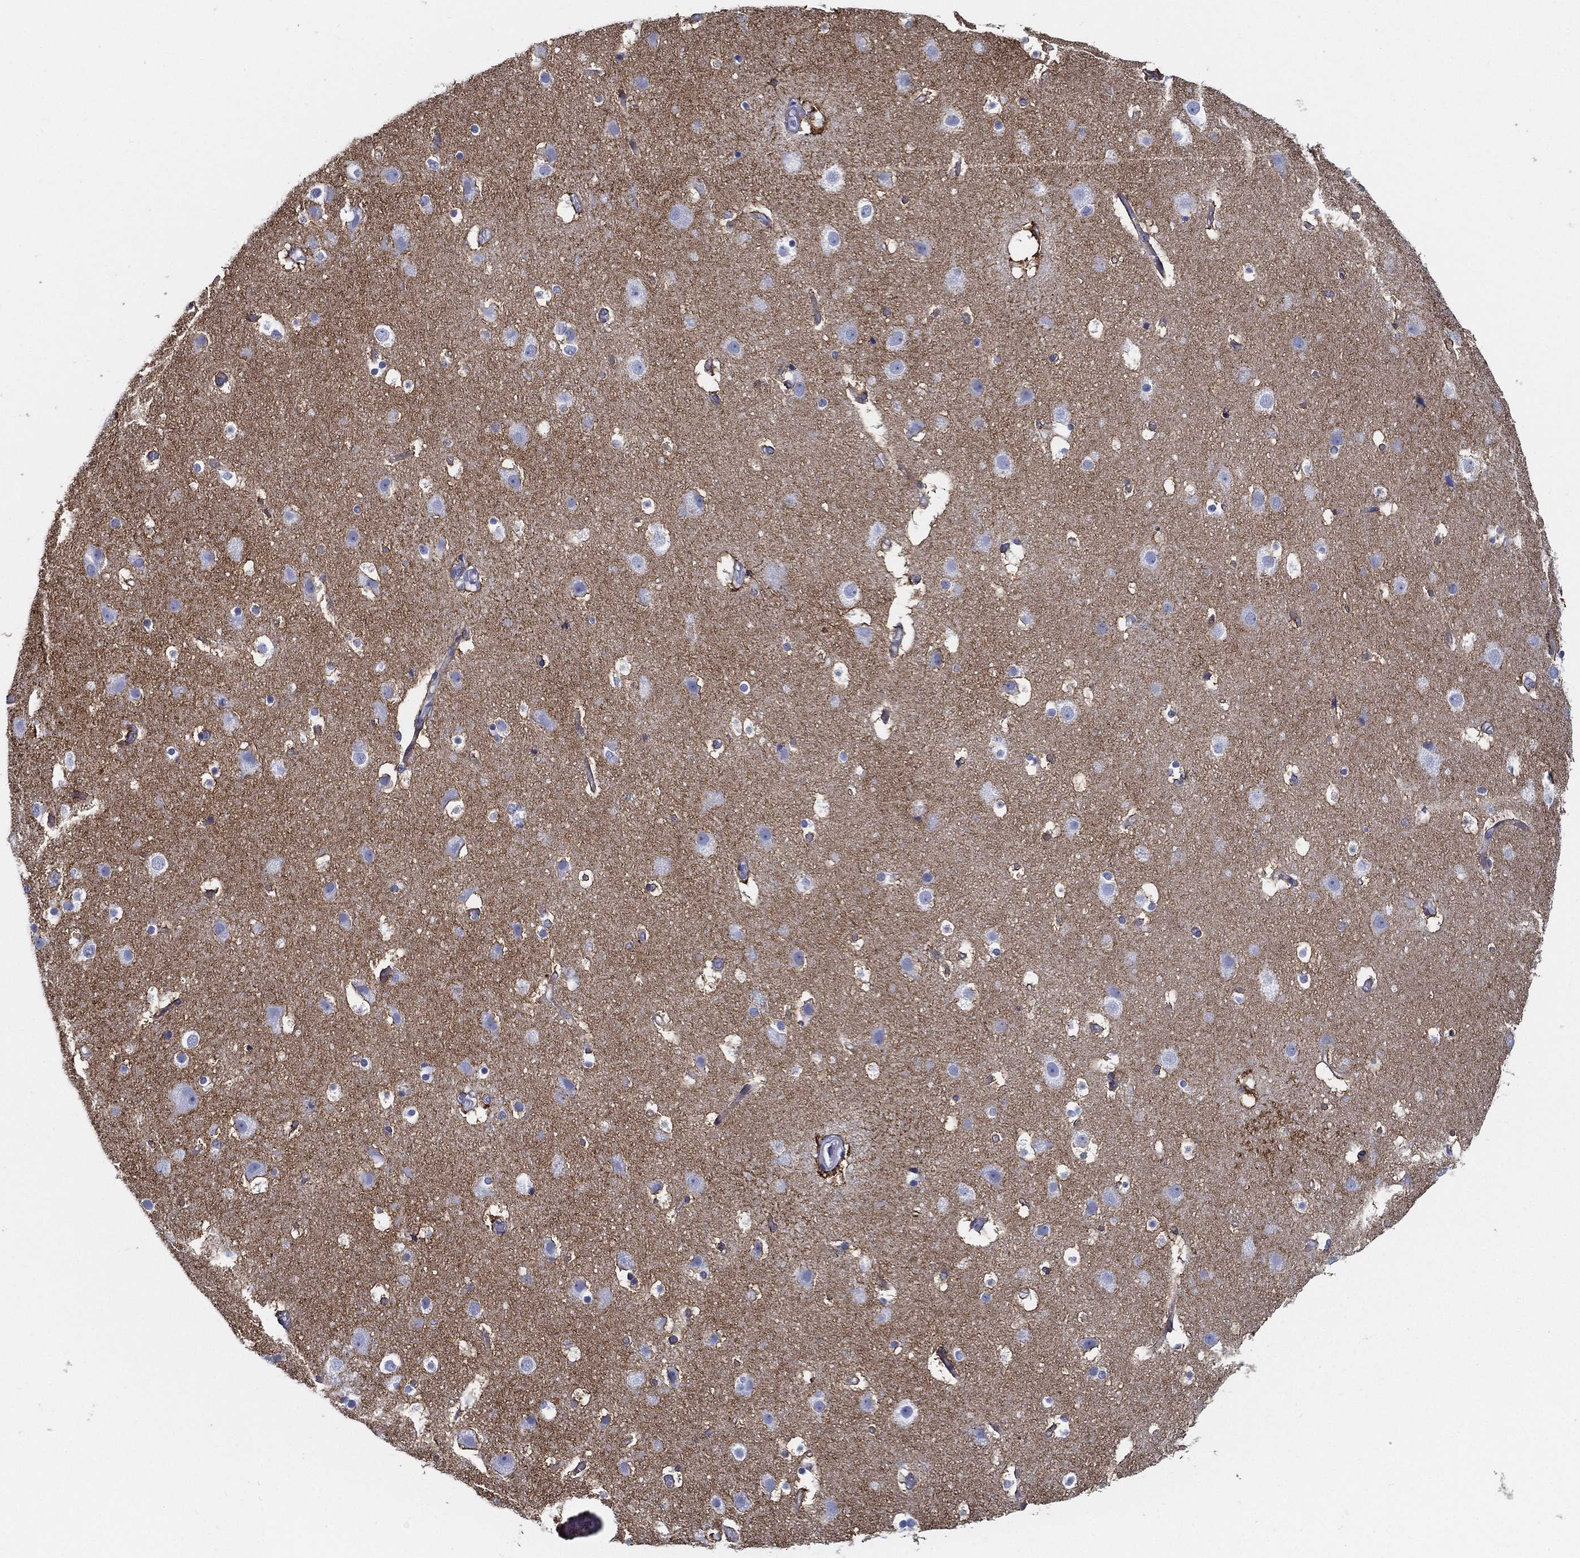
{"staining": {"intensity": "negative", "quantity": "none", "location": "none"}, "tissue": "cerebral cortex", "cell_type": "Endothelial cells", "image_type": "normal", "snomed": [{"axis": "morphology", "description": "Normal tissue, NOS"}, {"axis": "topography", "description": "Cerebral cortex"}], "caption": "A high-resolution histopathology image shows IHC staining of unremarkable cerebral cortex, which exhibits no significant positivity in endothelial cells.", "gene": "ATP1B2", "patient": {"sex": "female", "age": 52}}